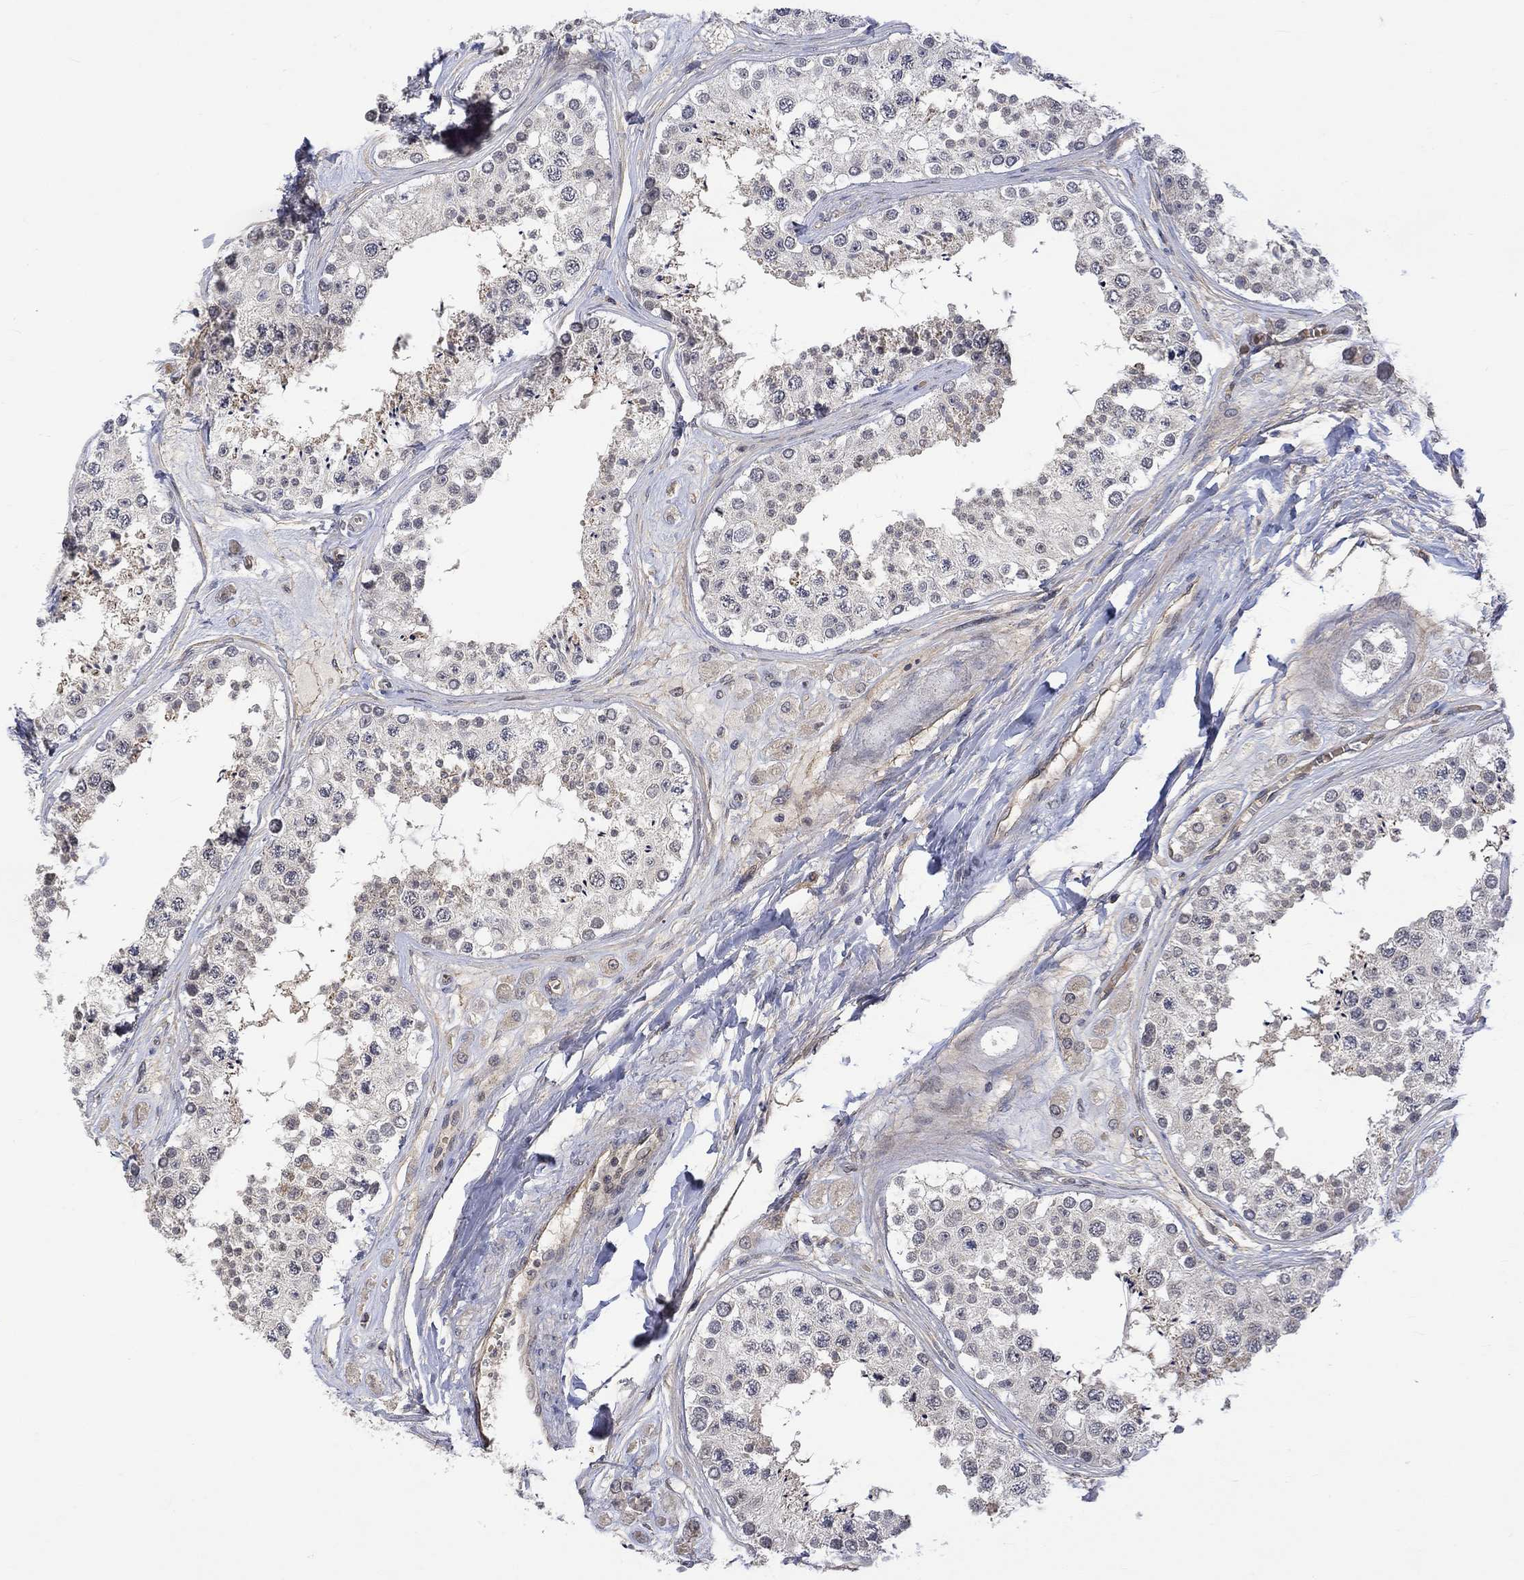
{"staining": {"intensity": "weak", "quantity": "25%-75%", "location": "cytoplasmic/membranous"}, "tissue": "testis", "cell_type": "Cells in seminiferous ducts", "image_type": "normal", "snomed": [{"axis": "morphology", "description": "Normal tissue, NOS"}, {"axis": "topography", "description": "Testis"}], "caption": "This photomicrograph reveals immunohistochemistry (IHC) staining of normal testis, with low weak cytoplasmic/membranous expression in about 25%-75% of cells in seminiferous ducts.", "gene": "GRIN2D", "patient": {"sex": "male", "age": 25}}